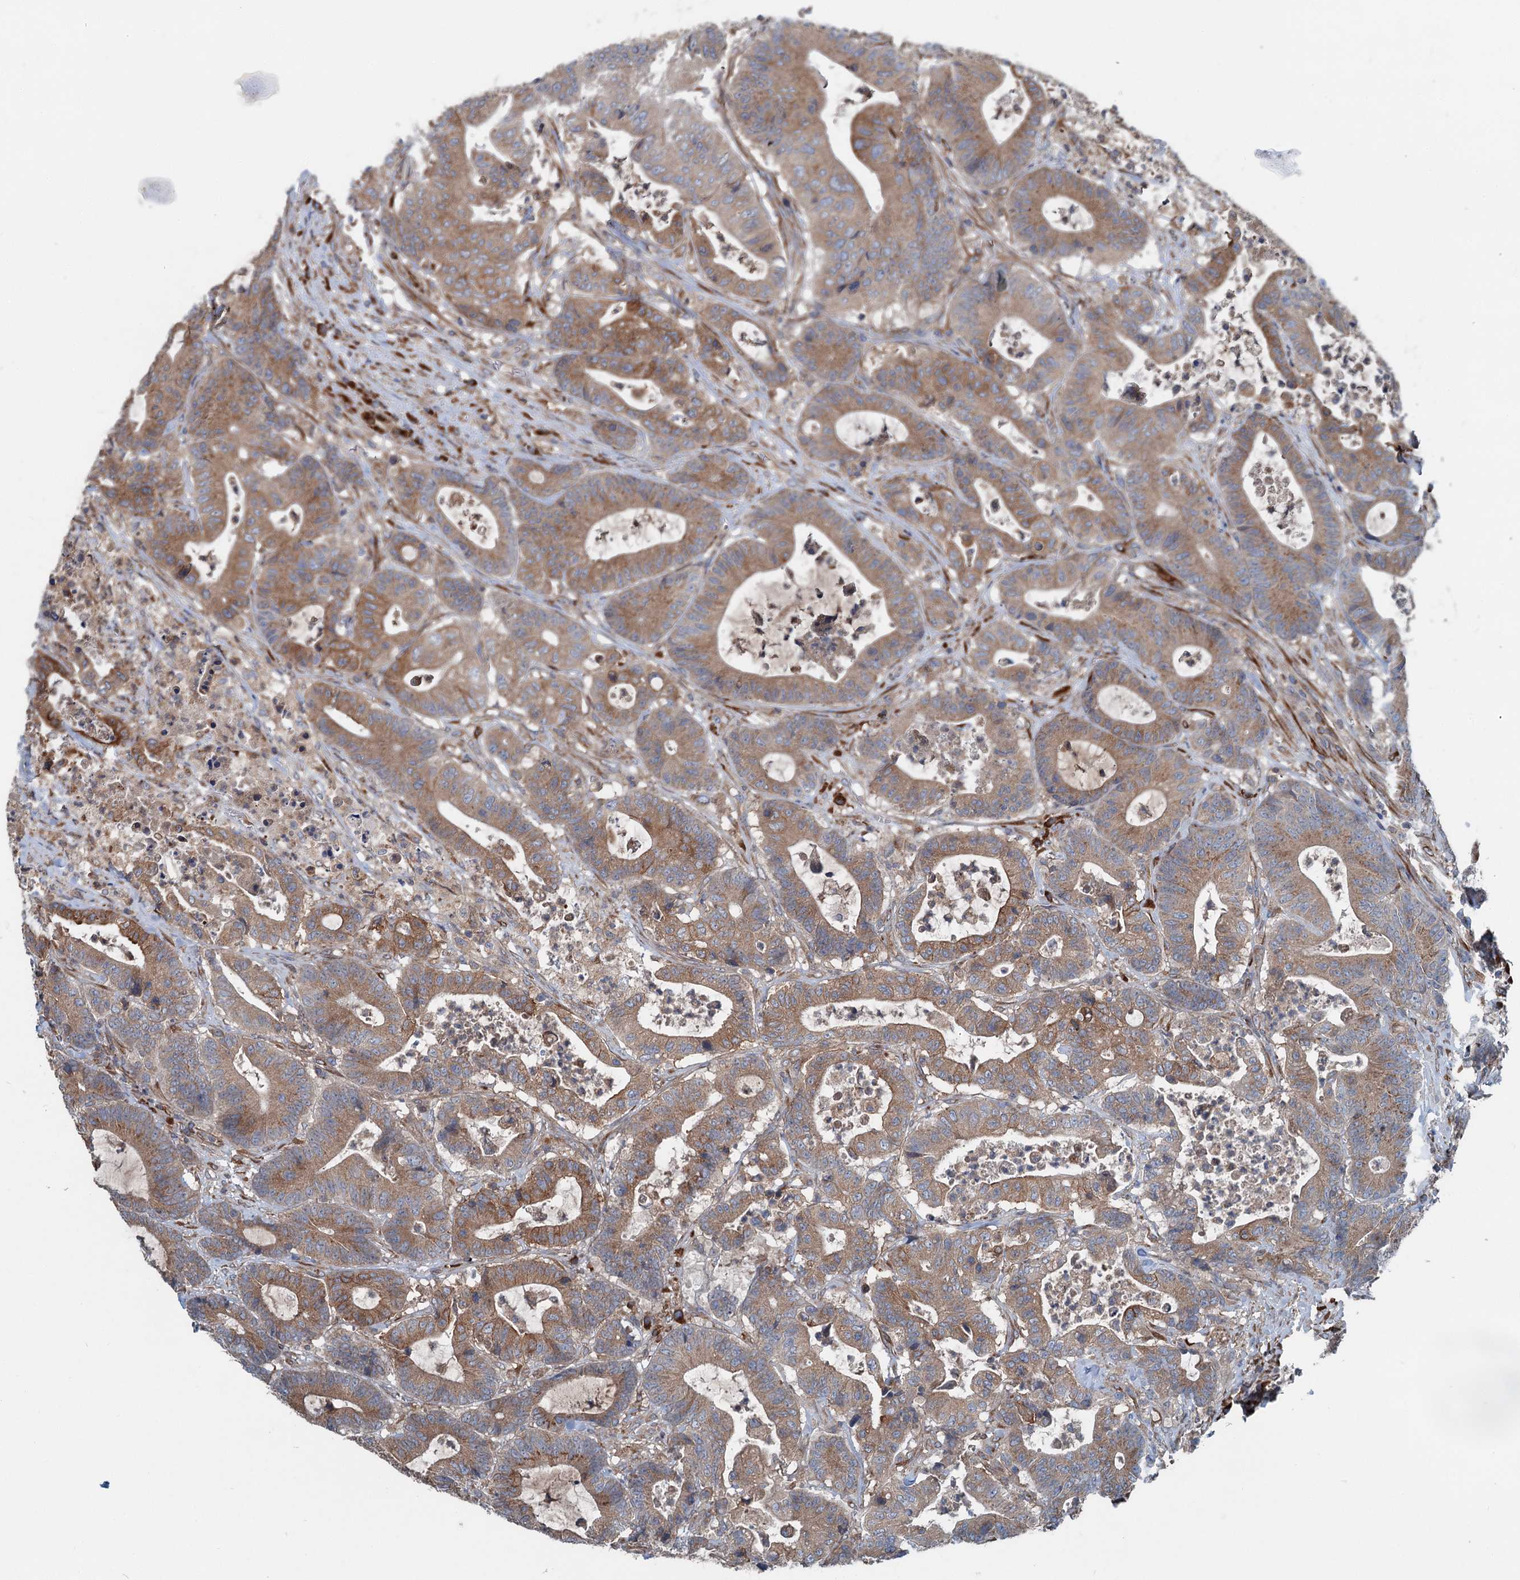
{"staining": {"intensity": "moderate", "quantity": ">75%", "location": "cytoplasmic/membranous"}, "tissue": "colorectal cancer", "cell_type": "Tumor cells", "image_type": "cancer", "snomed": [{"axis": "morphology", "description": "Adenocarcinoma, NOS"}, {"axis": "topography", "description": "Colon"}], "caption": "Colorectal adenocarcinoma tissue displays moderate cytoplasmic/membranous staining in approximately >75% of tumor cells", "gene": "CALCOCO1", "patient": {"sex": "female", "age": 84}}